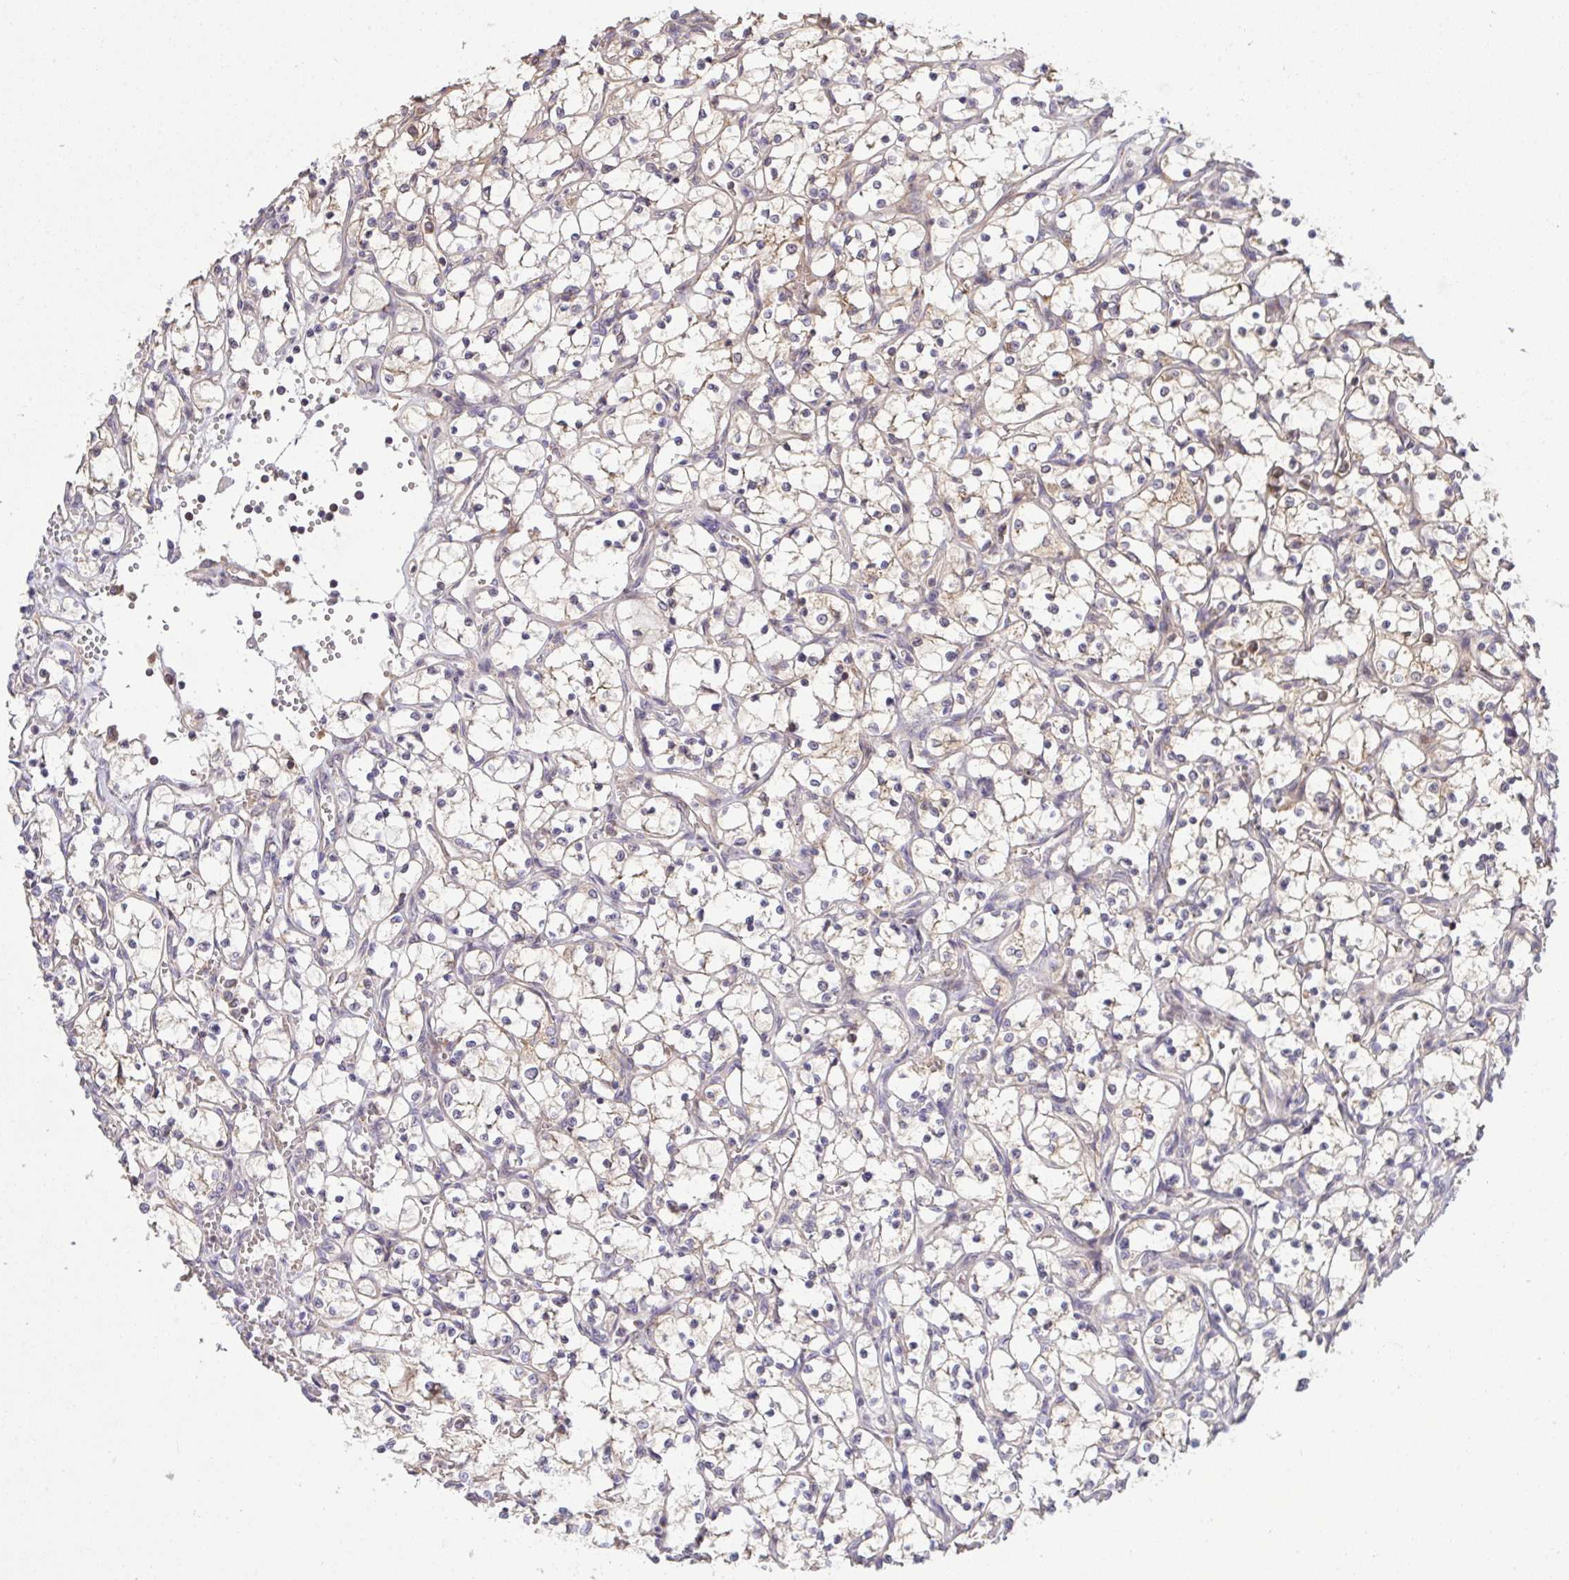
{"staining": {"intensity": "weak", "quantity": "<25%", "location": "cytoplasmic/membranous"}, "tissue": "renal cancer", "cell_type": "Tumor cells", "image_type": "cancer", "snomed": [{"axis": "morphology", "description": "Adenocarcinoma, NOS"}, {"axis": "topography", "description": "Kidney"}], "caption": "Tumor cells are negative for protein expression in human renal cancer. (DAB (3,3'-diaminobenzidine) immunohistochemistry visualized using brightfield microscopy, high magnification).", "gene": "SLC9A6", "patient": {"sex": "female", "age": 69}}